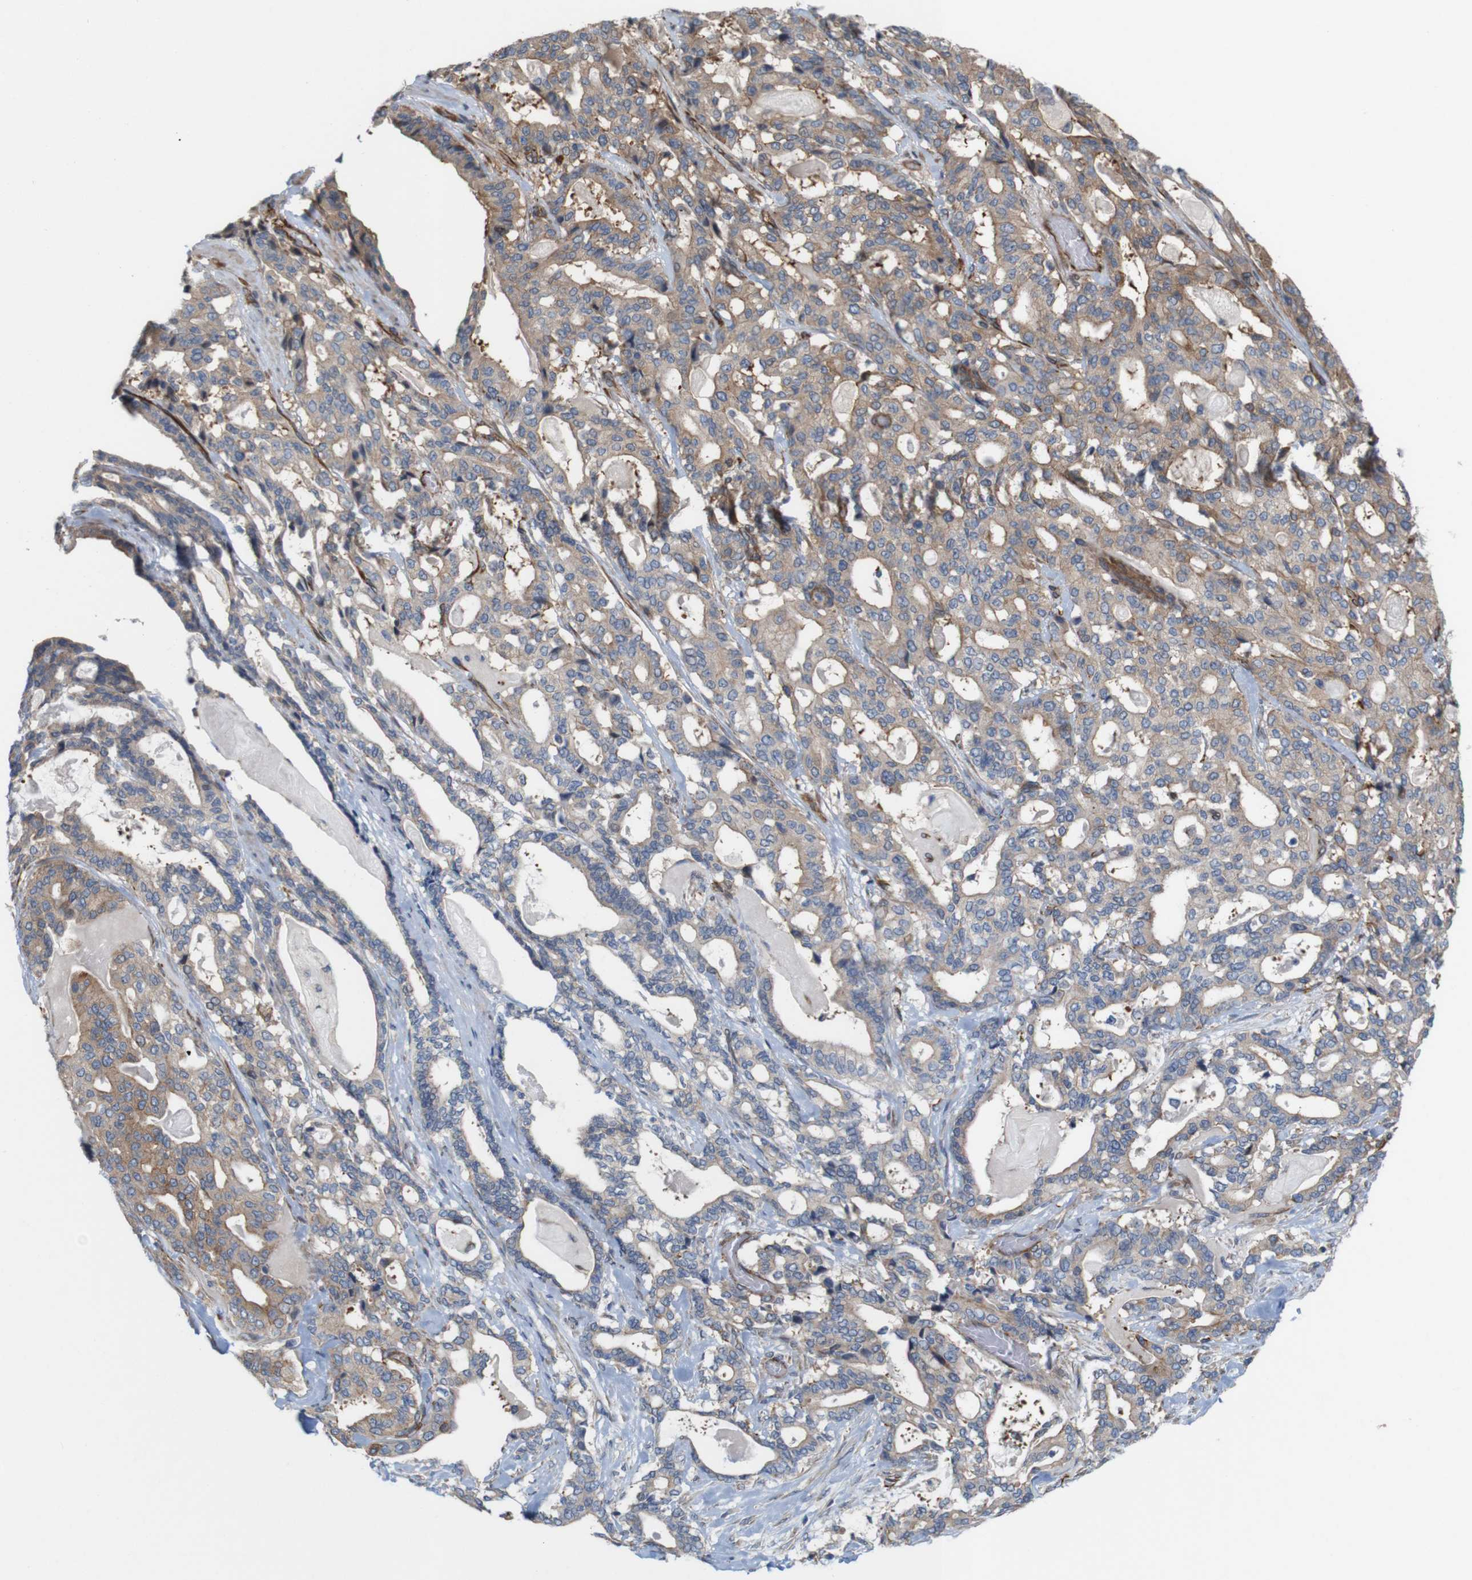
{"staining": {"intensity": "weak", "quantity": ">75%", "location": "cytoplasmic/membranous"}, "tissue": "pancreatic cancer", "cell_type": "Tumor cells", "image_type": "cancer", "snomed": [{"axis": "morphology", "description": "Adenocarcinoma, NOS"}, {"axis": "topography", "description": "Pancreas"}], "caption": "Protein positivity by immunohistochemistry exhibits weak cytoplasmic/membranous expression in approximately >75% of tumor cells in pancreatic cancer. The staining is performed using DAB brown chromogen to label protein expression. The nuclei are counter-stained blue using hematoxylin.", "gene": "JPH1", "patient": {"sex": "male", "age": 63}}